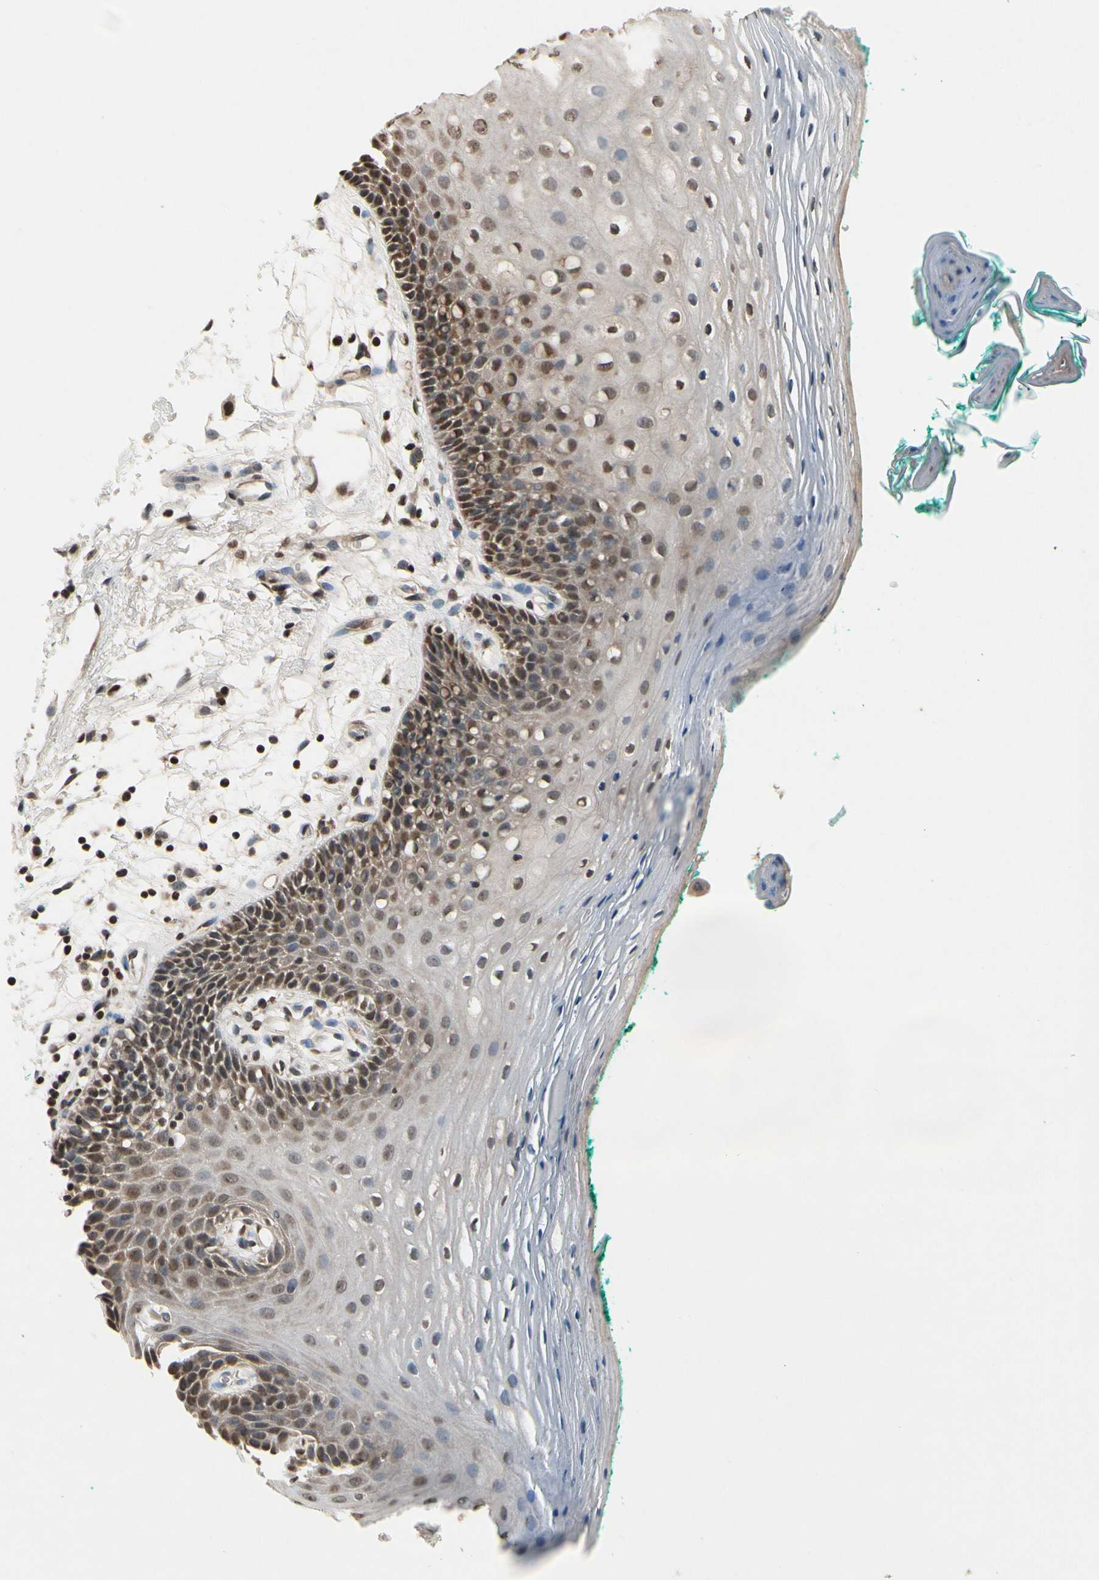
{"staining": {"intensity": "strong", "quantity": ">75%", "location": "cytoplasmic/membranous,nuclear"}, "tissue": "oral mucosa", "cell_type": "Squamous epithelial cells", "image_type": "normal", "snomed": [{"axis": "morphology", "description": "Normal tissue, NOS"}, {"axis": "topography", "description": "Skeletal muscle"}, {"axis": "topography", "description": "Oral tissue"}, {"axis": "topography", "description": "Peripheral nerve tissue"}], "caption": "This histopathology image displays IHC staining of normal human oral mucosa, with high strong cytoplasmic/membranous,nuclear staining in about >75% of squamous epithelial cells.", "gene": "HIPK2", "patient": {"sex": "female", "age": 84}}